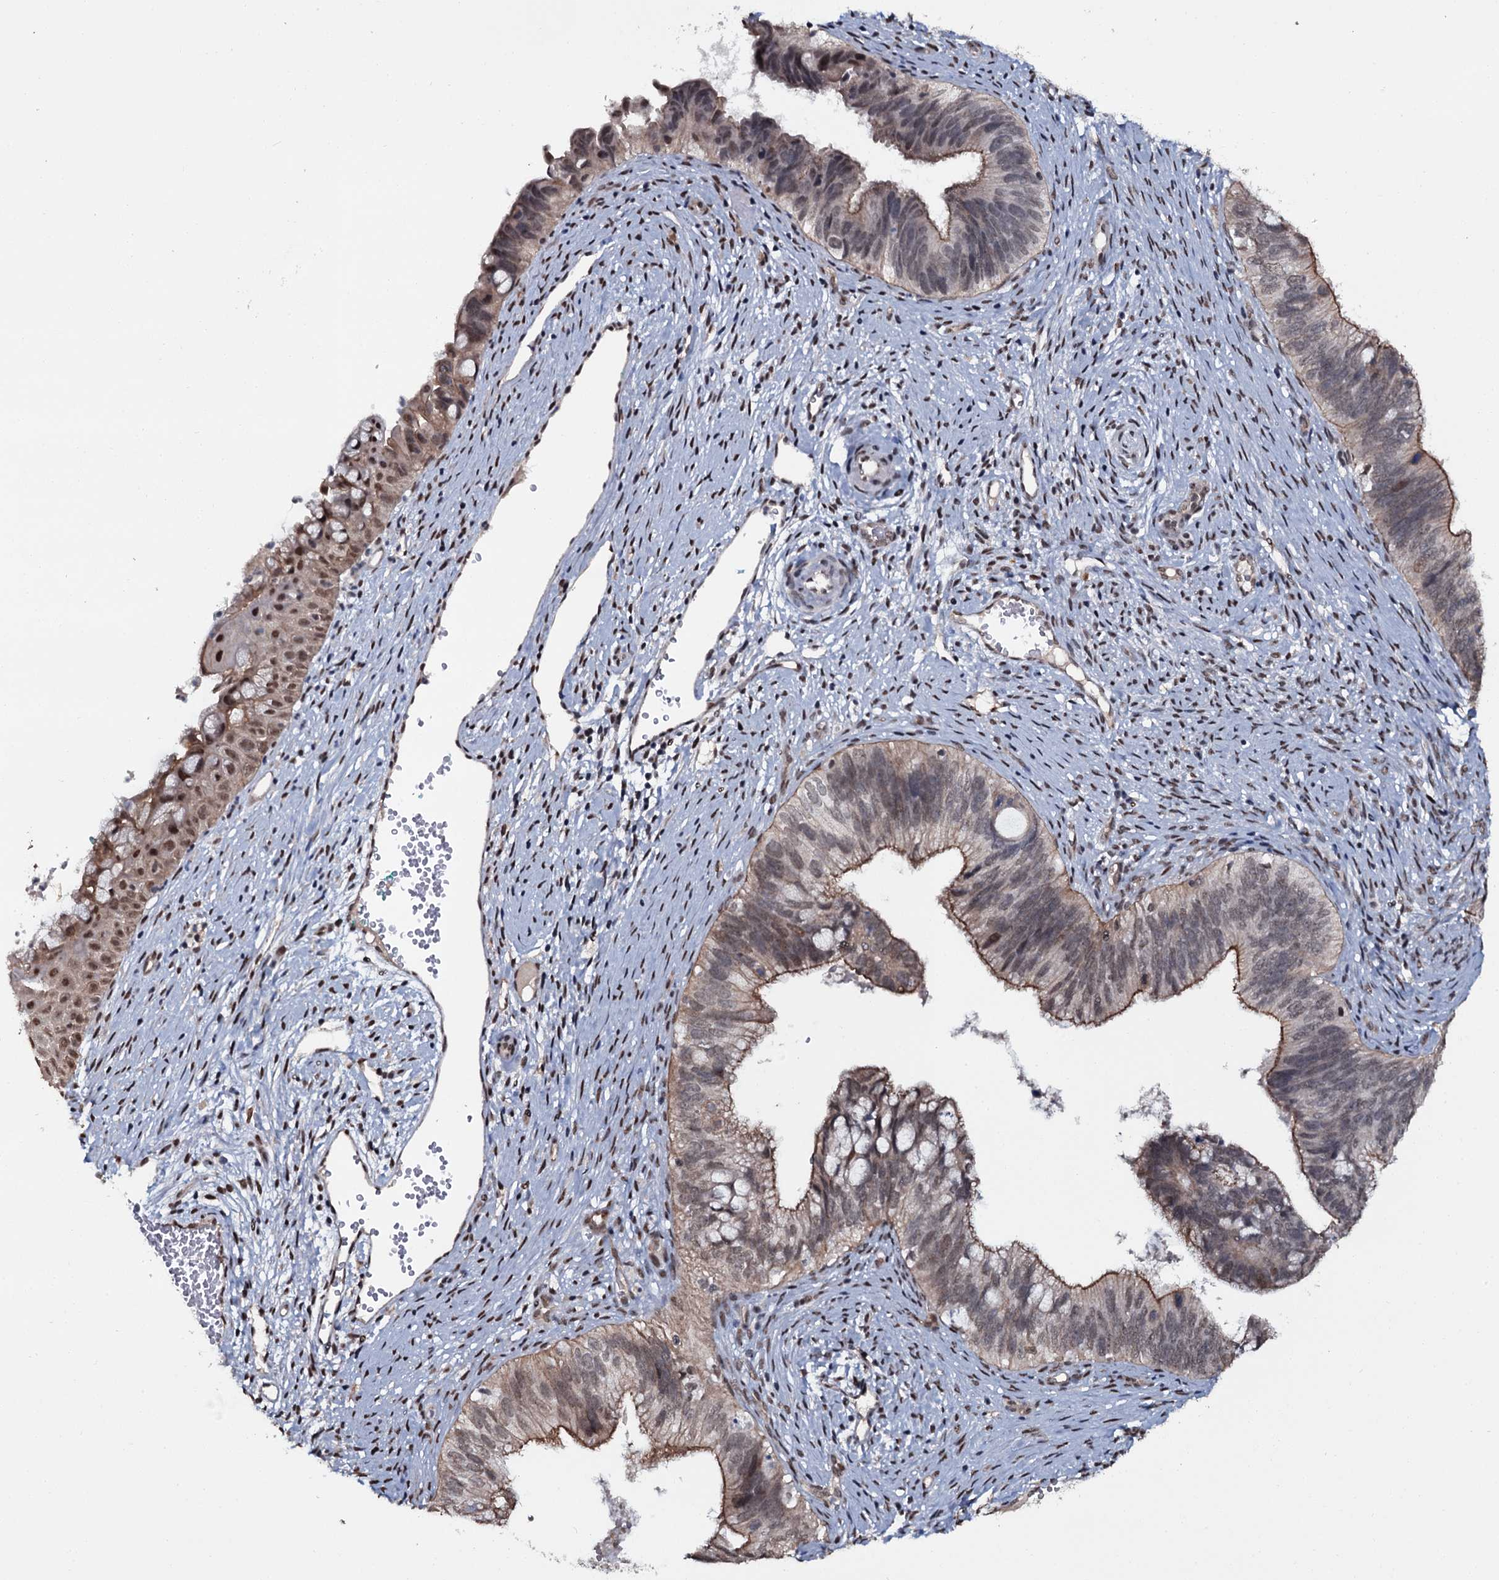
{"staining": {"intensity": "moderate", "quantity": "25%-75%", "location": "cytoplasmic/membranous,nuclear"}, "tissue": "cervical cancer", "cell_type": "Tumor cells", "image_type": "cancer", "snomed": [{"axis": "morphology", "description": "Adenocarcinoma, NOS"}, {"axis": "topography", "description": "Cervix"}], "caption": "Immunohistochemical staining of cervical cancer shows medium levels of moderate cytoplasmic/membranous and nuclear staining in about 25%-75% of tumor cells. (brown staining indicates protein expression, while blue staining denotes nuclei).", "gene": "SH2D4B", "patient": {"sex": "female", "age": 42}}